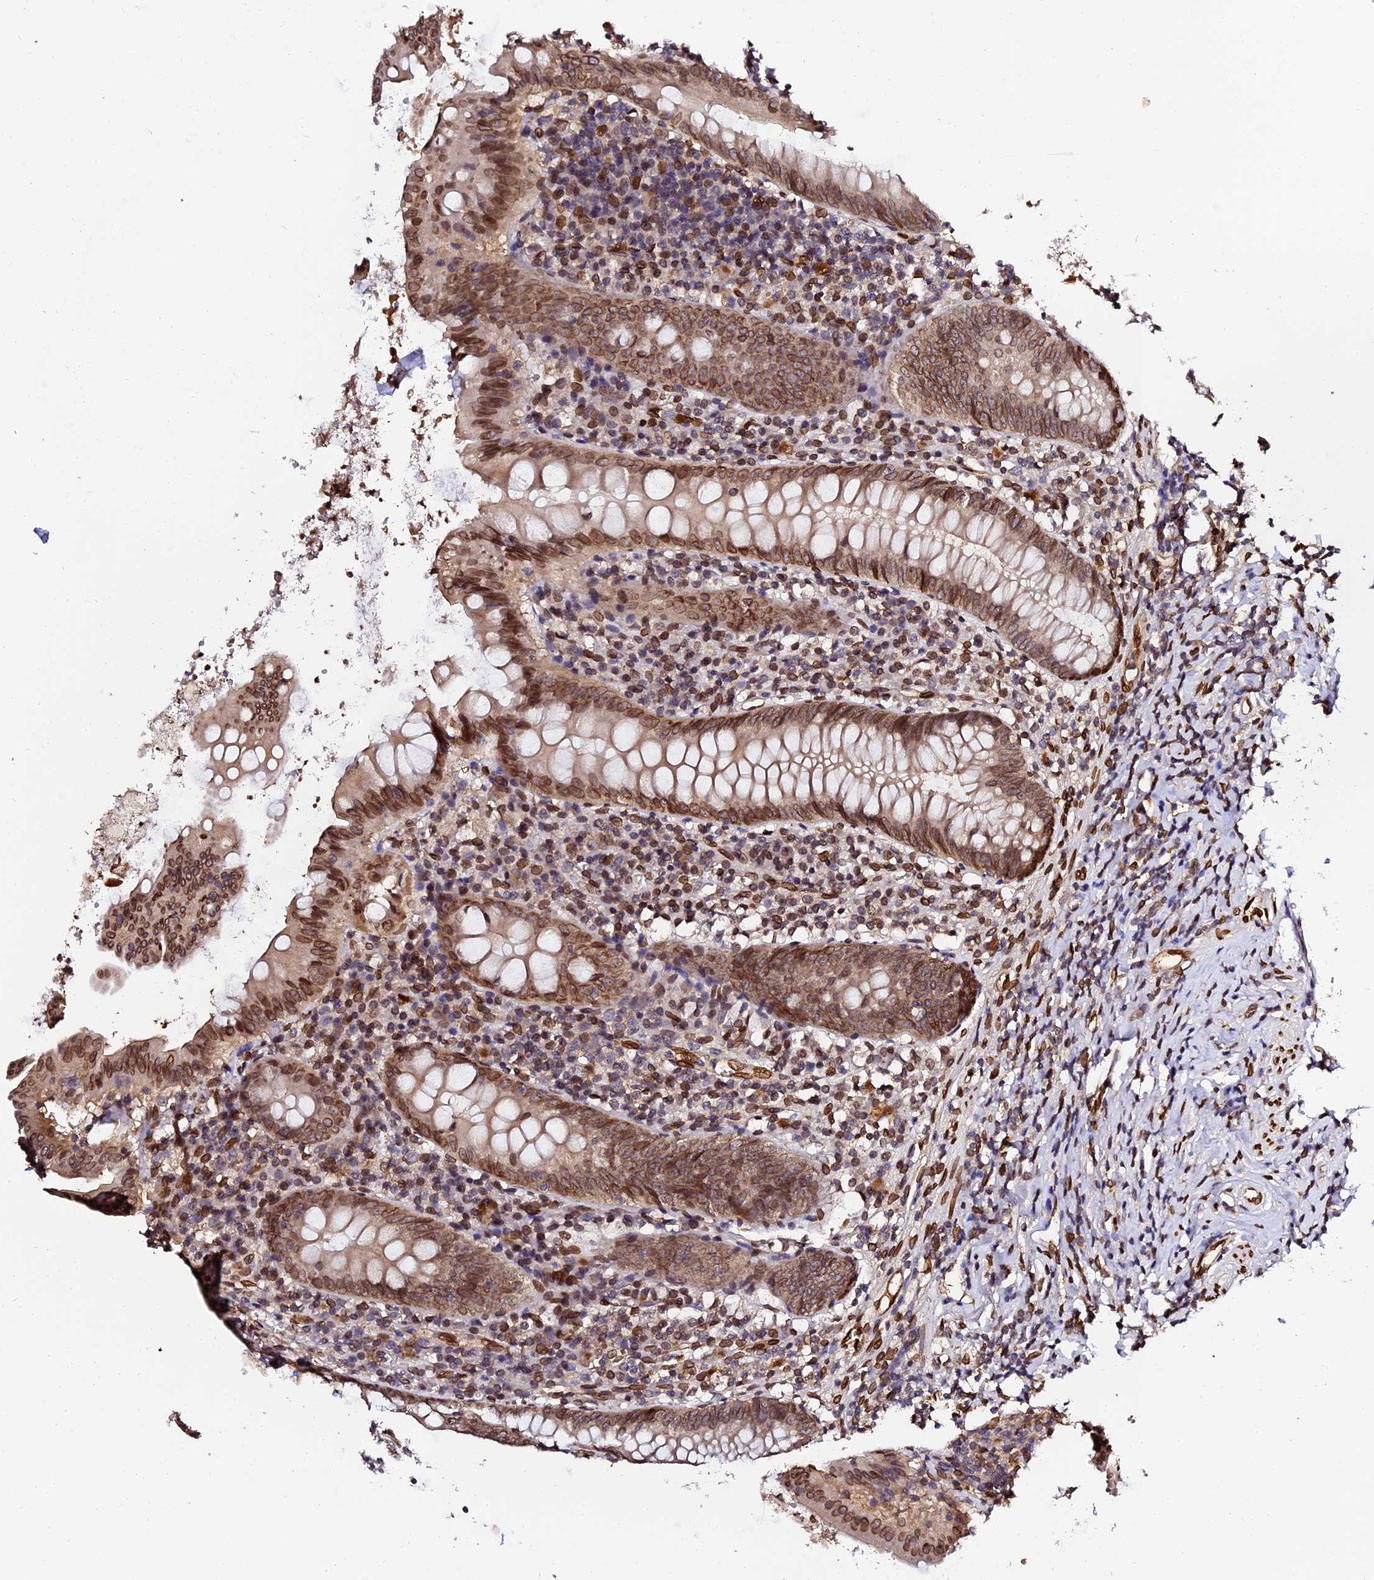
{"staining": {"intensity": "moderate", "quantity": ">75%", "location": "cytoplasmic/membranous,nuclear"}, "tissue": "appendix", "cell_type": "Glandular cells", "image_type": "normal", "snomed": [{"axis": "morphology", "description": "Normal tissue, NOS"}, {"axis": "topography", "description": "Appendix"}], "caption": "A brown stain shows moderate cytoplasmic/membranous,nuclear expression of a protein in glandular cells of benign human appendix.", "gene": "ANAPC5", "patient": {"sex": "female", "age": 54}}